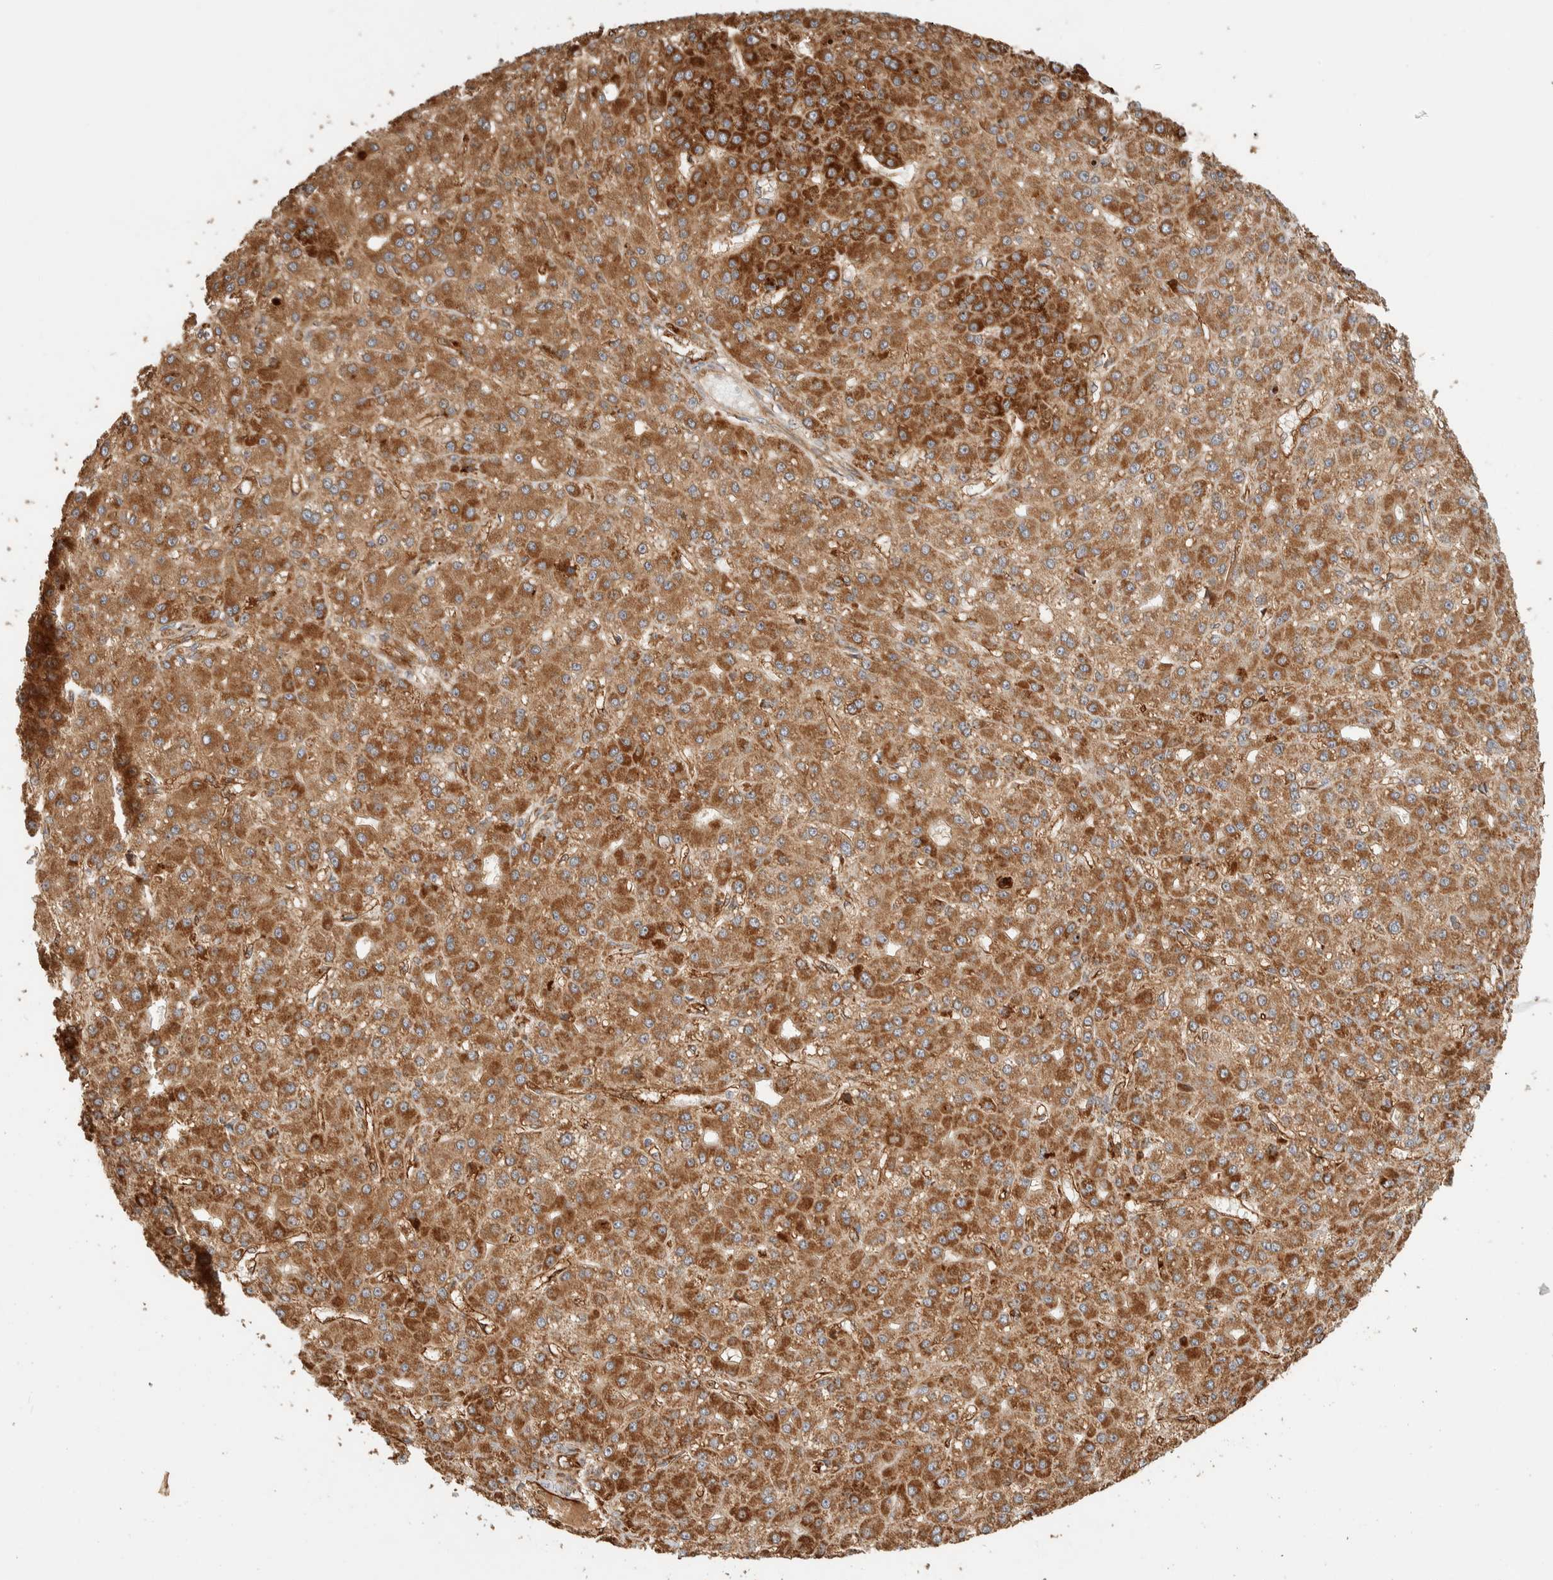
{"staining": {"intensity": "strong", "quantity": ">75%", "location": "cytoplasmic/membranous"}, "tissue": "liver cancer", "cell_type": "Tumor cells", "image_type": "cancer", "snomed": [{"axis": "morphology", "description": "Carcinoma, Hepatocellular, NOS"}, {"axis": "topography", "description": "Liver"}], "caption": "Immunohistochemistry (IHC) histopathology image of liver cancer stained for a protein (brown), which displays high levels of strong cytoplasmic/membranous staining in about >75% of tumor cells.", "gene": "KIF9", "patient": {"sex": "male", "age": 67}}